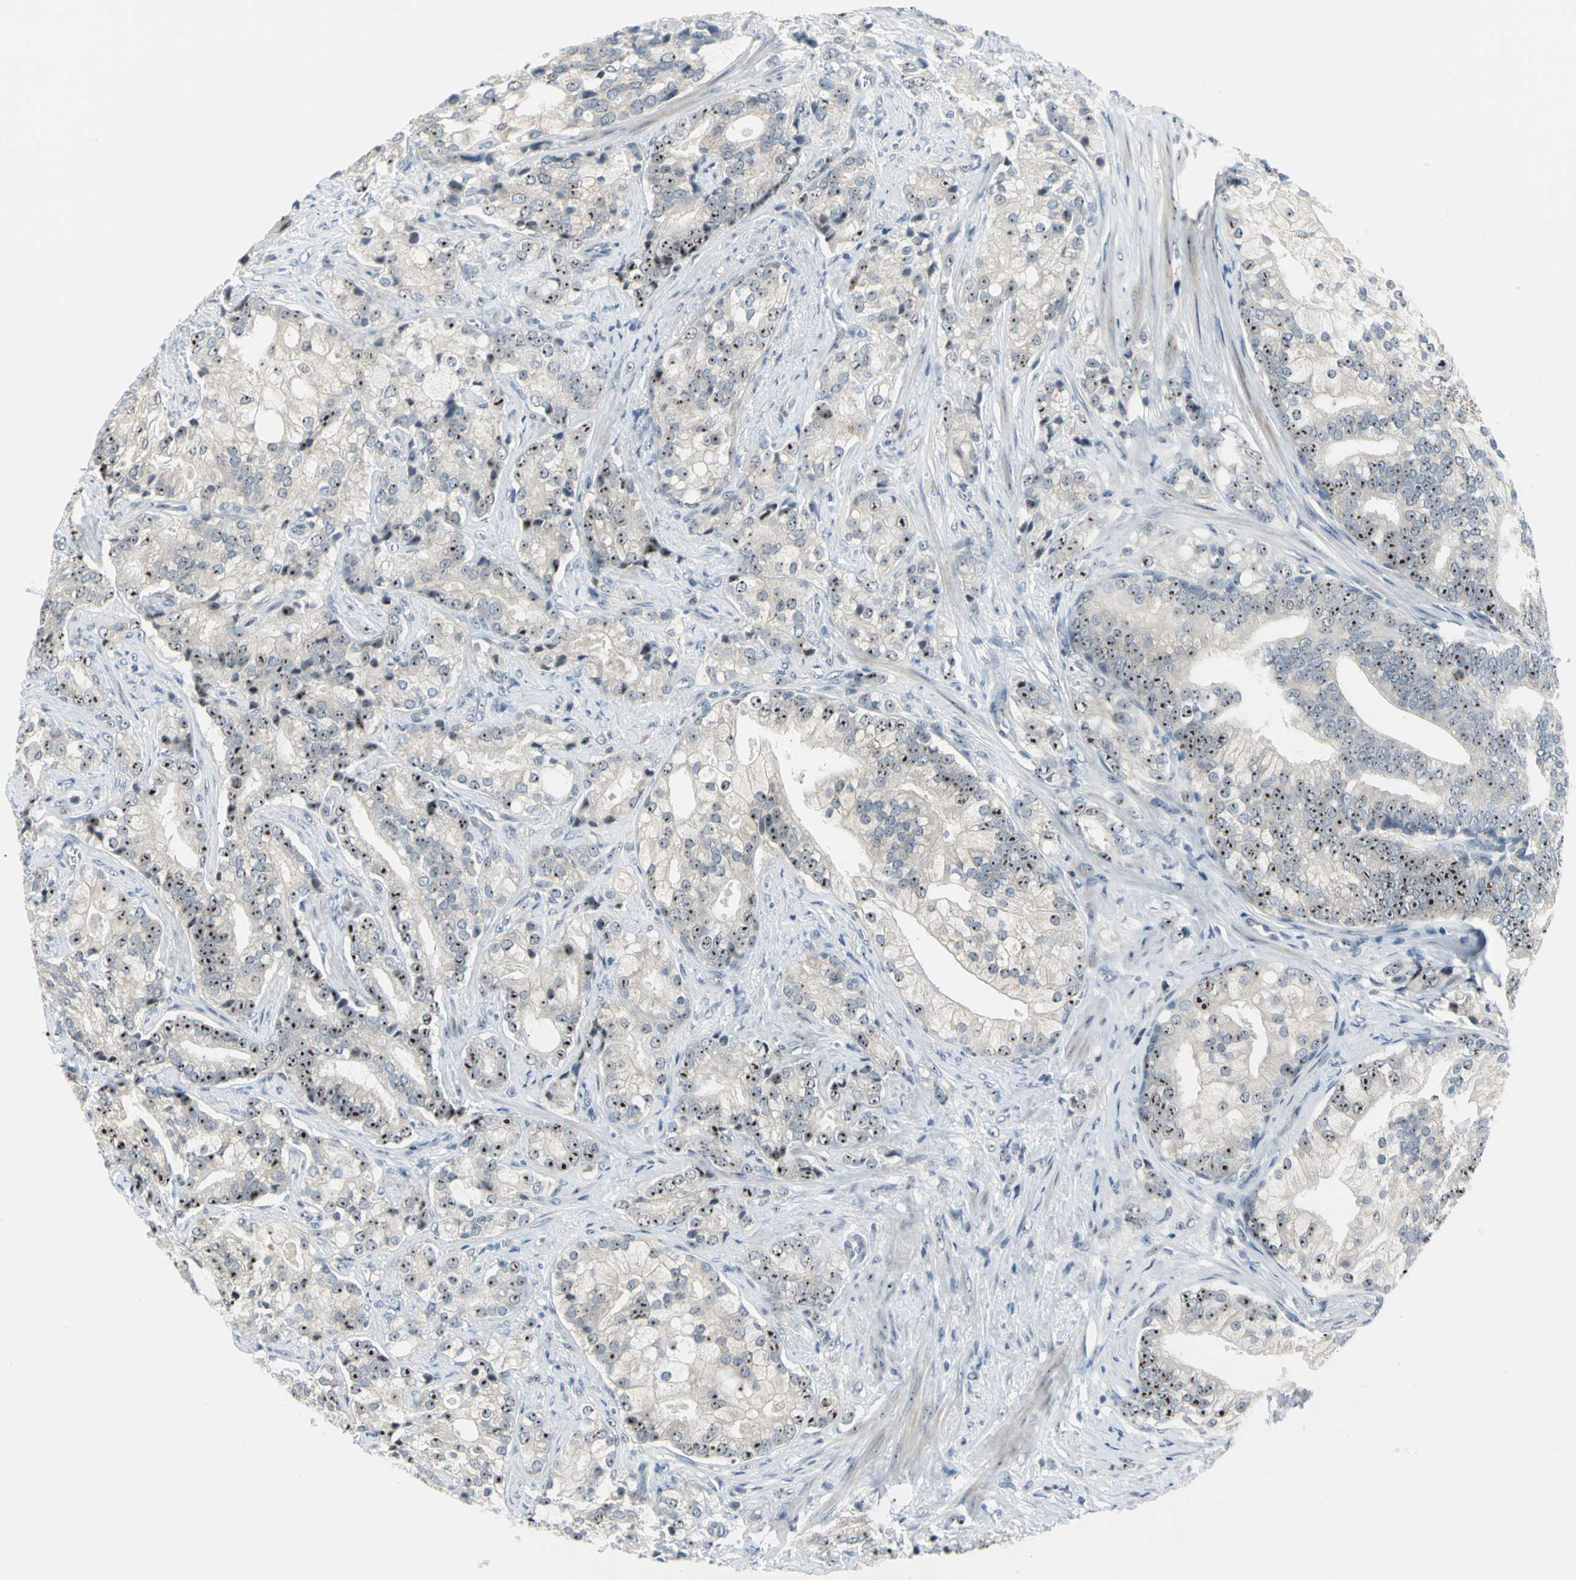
{"staining": {"intensity": "strong", "quantity": ">75%", "location": "nuclear"}, "tissue": "prostate cancer", "cell_type": "Tumor cells", "image_type": "cancer", "snomed": [{"axis": "morphology", "description": "Adenocarcinoma, Low grade"}, {"axis": "topography", "description": "Prostate"}], "caption": "Protein expression analysis of prostate adenocarcinoma (low-grade) demonstrates strong nuclear staining in approximately >75% of tumor cells.", "gene": "MYBBP1A", "patient": {"sex": "male", "age": 58}}